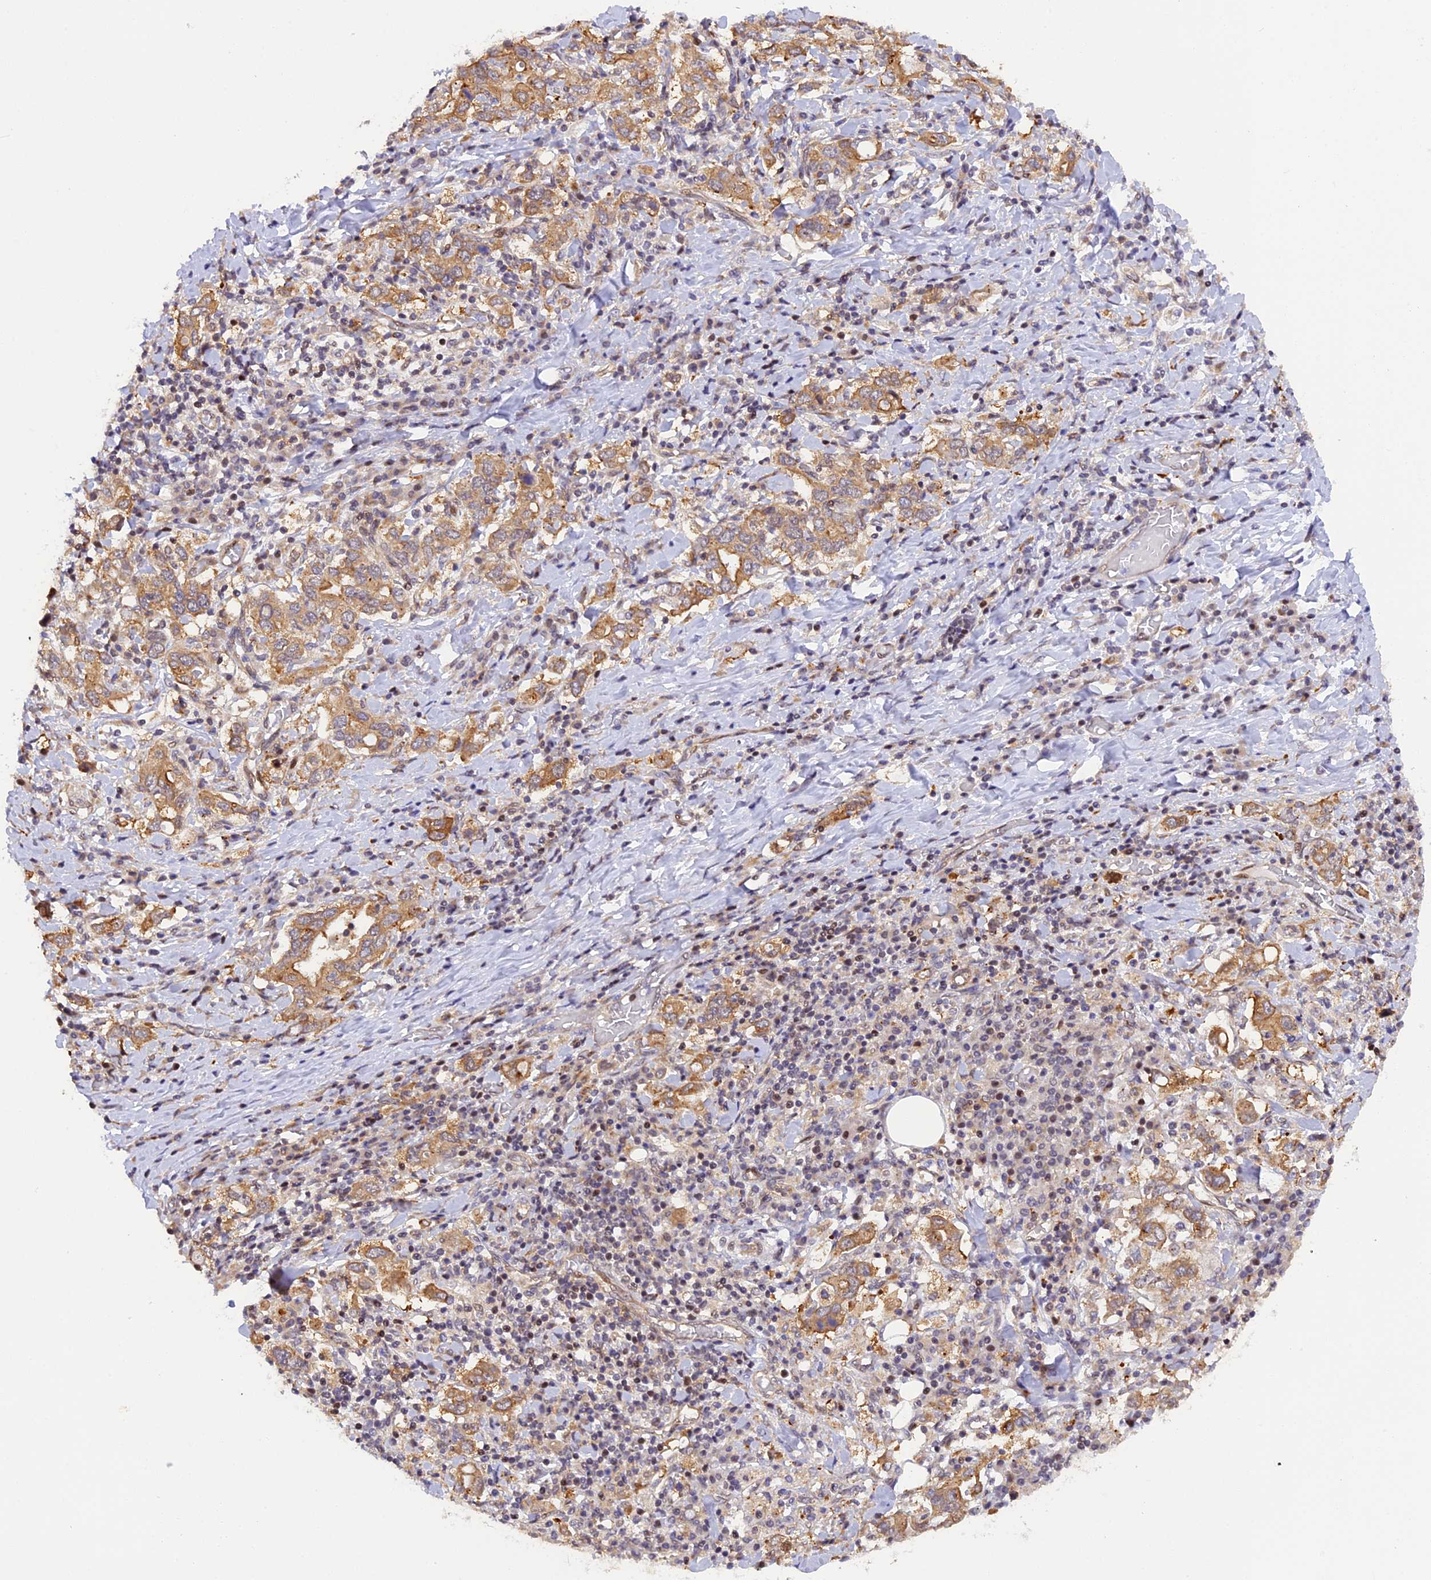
{"staining": {"intensity": "moderate", "quantity": ">75%", "location": "cytoplasmic/membranous"}, "tissue": "stomach cancer", "cell_type": "Tumor cells", "image_type": "cancer", "snomed": [{"axis": "morphology", "description": "Adenocarcinoma, NOS"}, {"axis": "topography", "description": "Stomach, upper"}, {"axis": "topography", "description": "Stomach"}], "caption": "Stomach cancer (adenocarcinoma) was stained to show a protein in brown. There is medium levels of moderate cytoplasmic/membranous positivity in about >75% of tumor cells.", "gene": "SAMD4A", "patient": {"sex": "male", "age": 62}}